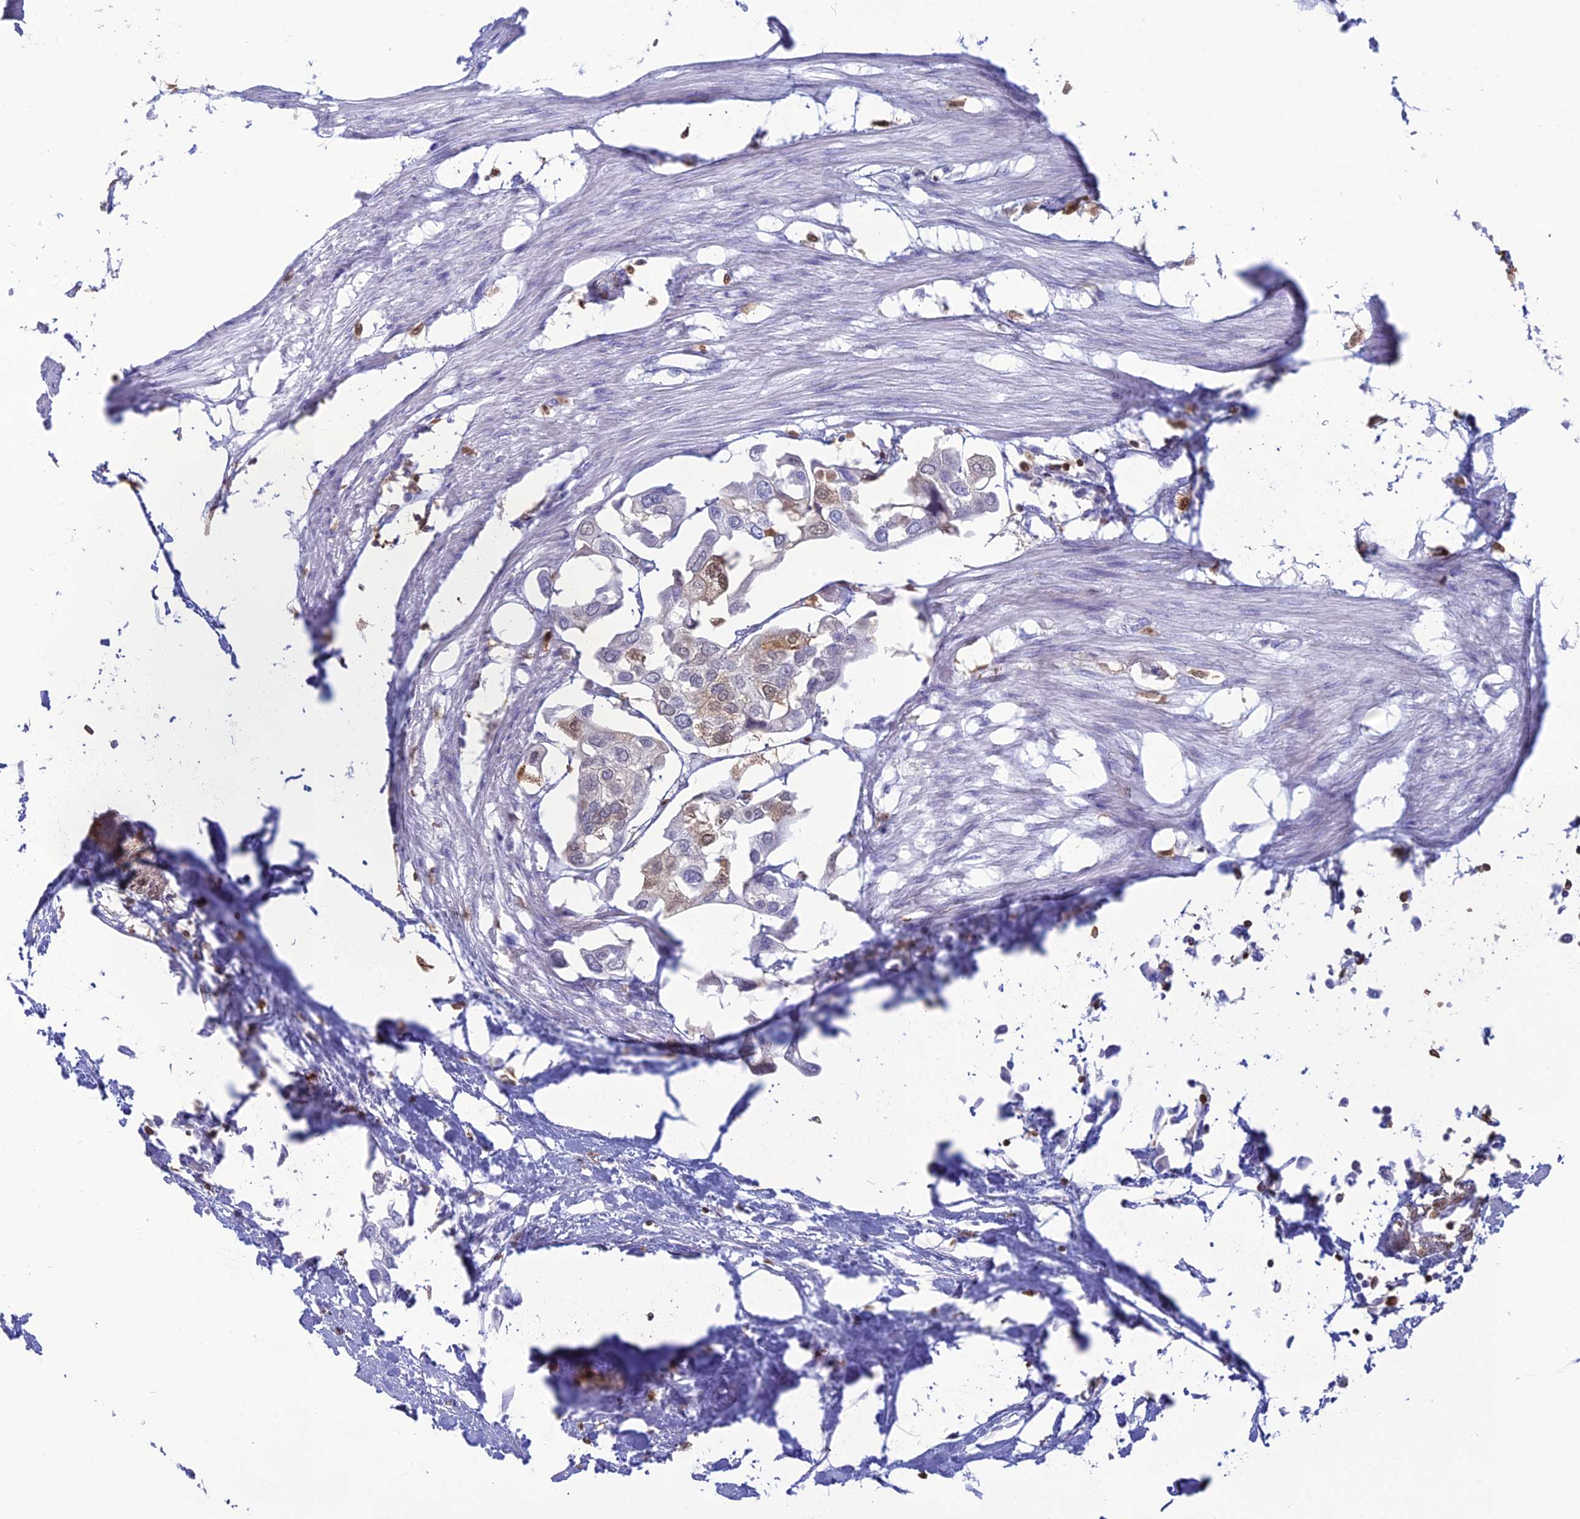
{"staining": {"intensity": "weak", "quantity": "<25%", "location": "cytoplasmic/membranous,nuclear"}, "tissue": "urothelial cancer", "cell_type": "Tumor cells", "image_type": "cancer", "snomed": [{"axis": "morphology", "description": "Urothelial carcinoma, High grade"}, {"axis": "topography", "description": "Urinary bladder"}], "caption": "IHC histopathology image of urothelial cancer stained for a protein (brown), which reveals no expression in tumor cells.", "gene": "PGBD4", "patient": {"sex": "male", "age": 64}}